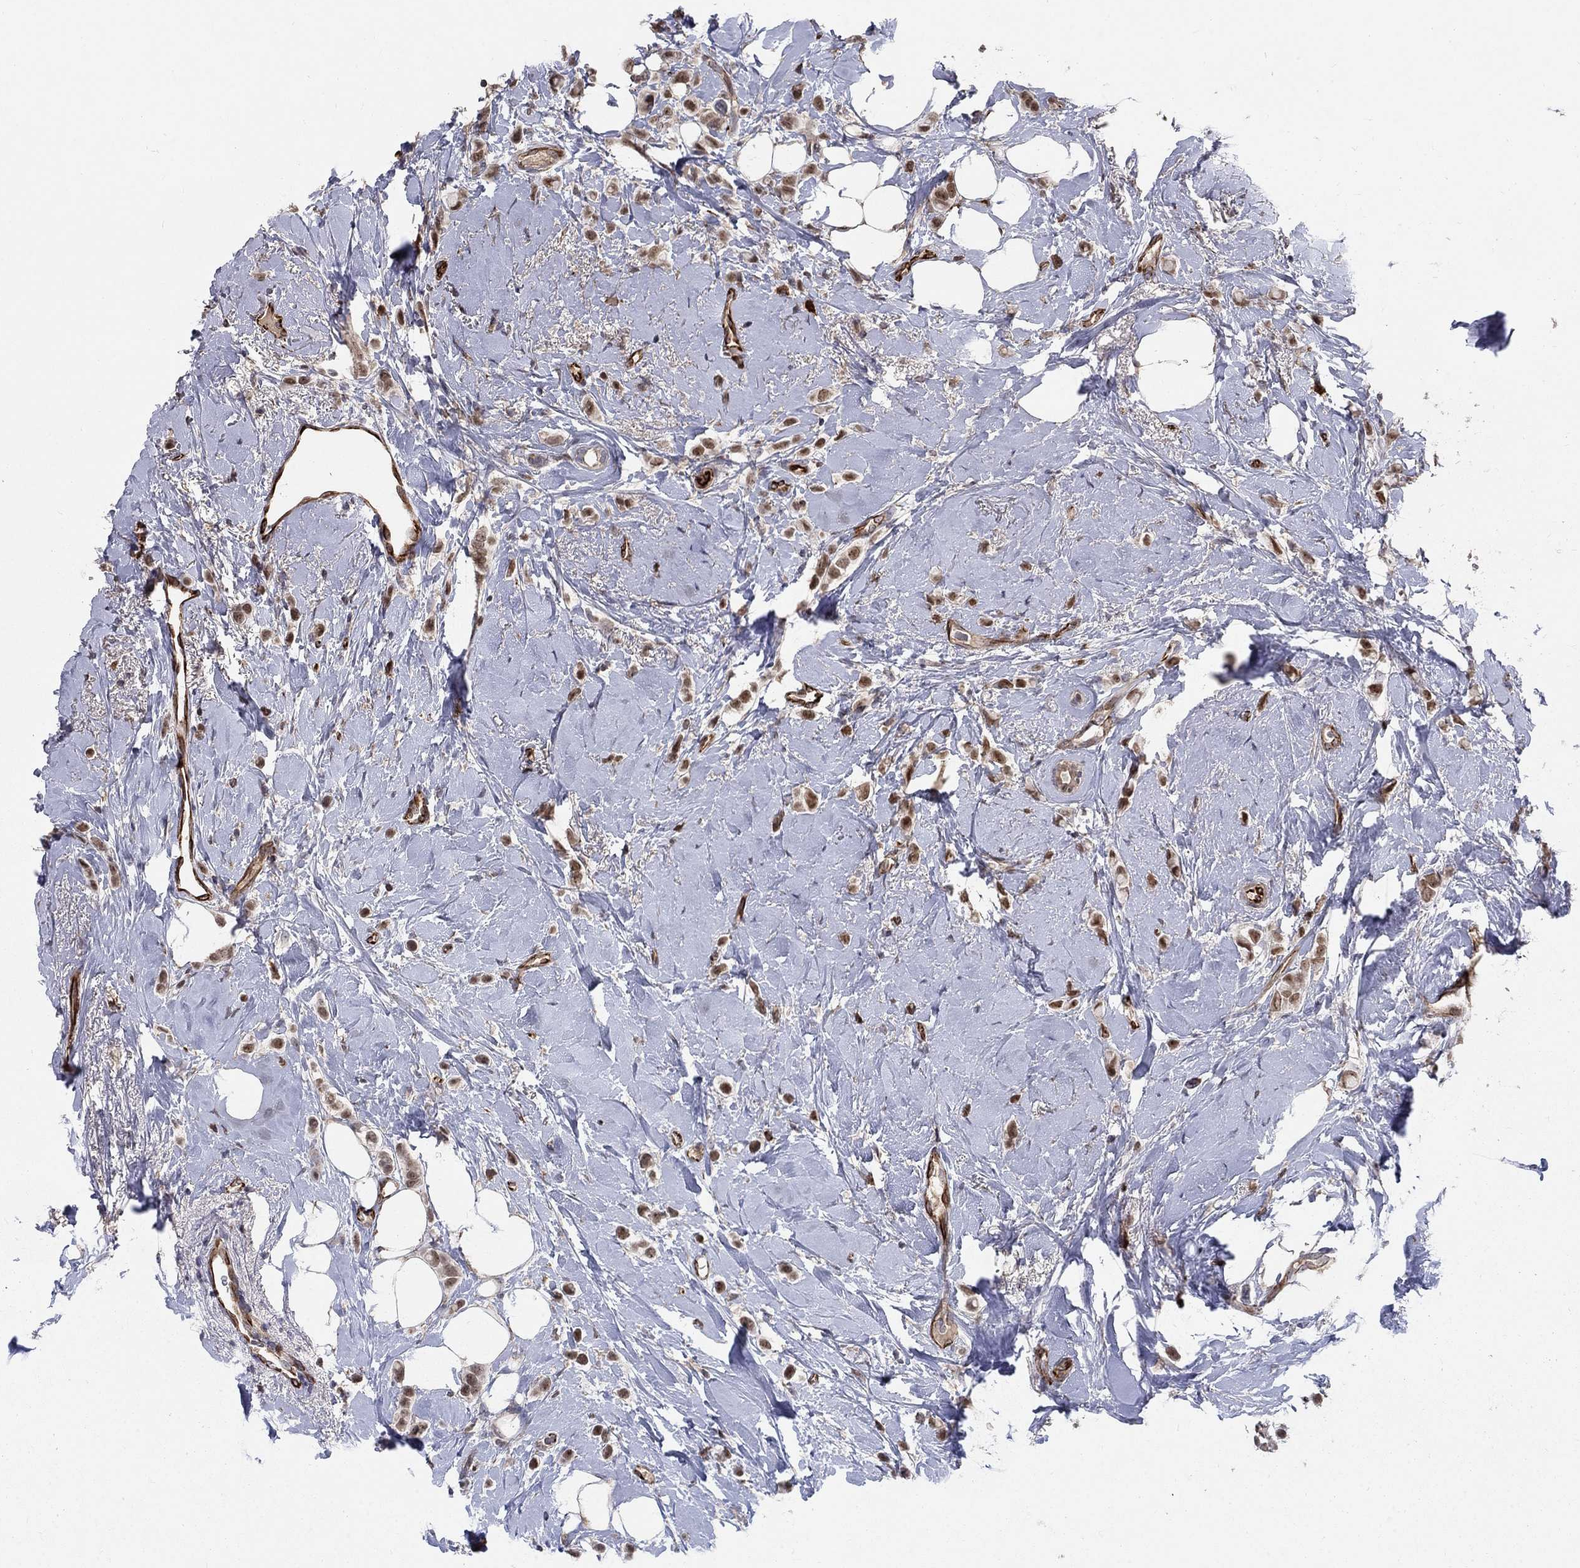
{"staining": {"intensity": "strong", "quantity": "25%-75%", "location": "nuclear"}, "tissue": "breast cancer", "cell_type": "Tumor cells", "image_type": "cancer", "snomed": [{"axis": "morphology", "description": "Lobular carcinoma"}, {"axis": "topography", "description": "Breast"}], "caption": "Immunohistochemical staining of human breast cancer (lobular carcinoma) displays high levels of strong nuclear staining in about 25%-75% of tumor cells. (Stains: DAB in brown, nuclei in blue, Microscopy: brightfield microscopy at high magnification).", "gene": "MSRA", "patient": {"sex": "female", "age": 66}}